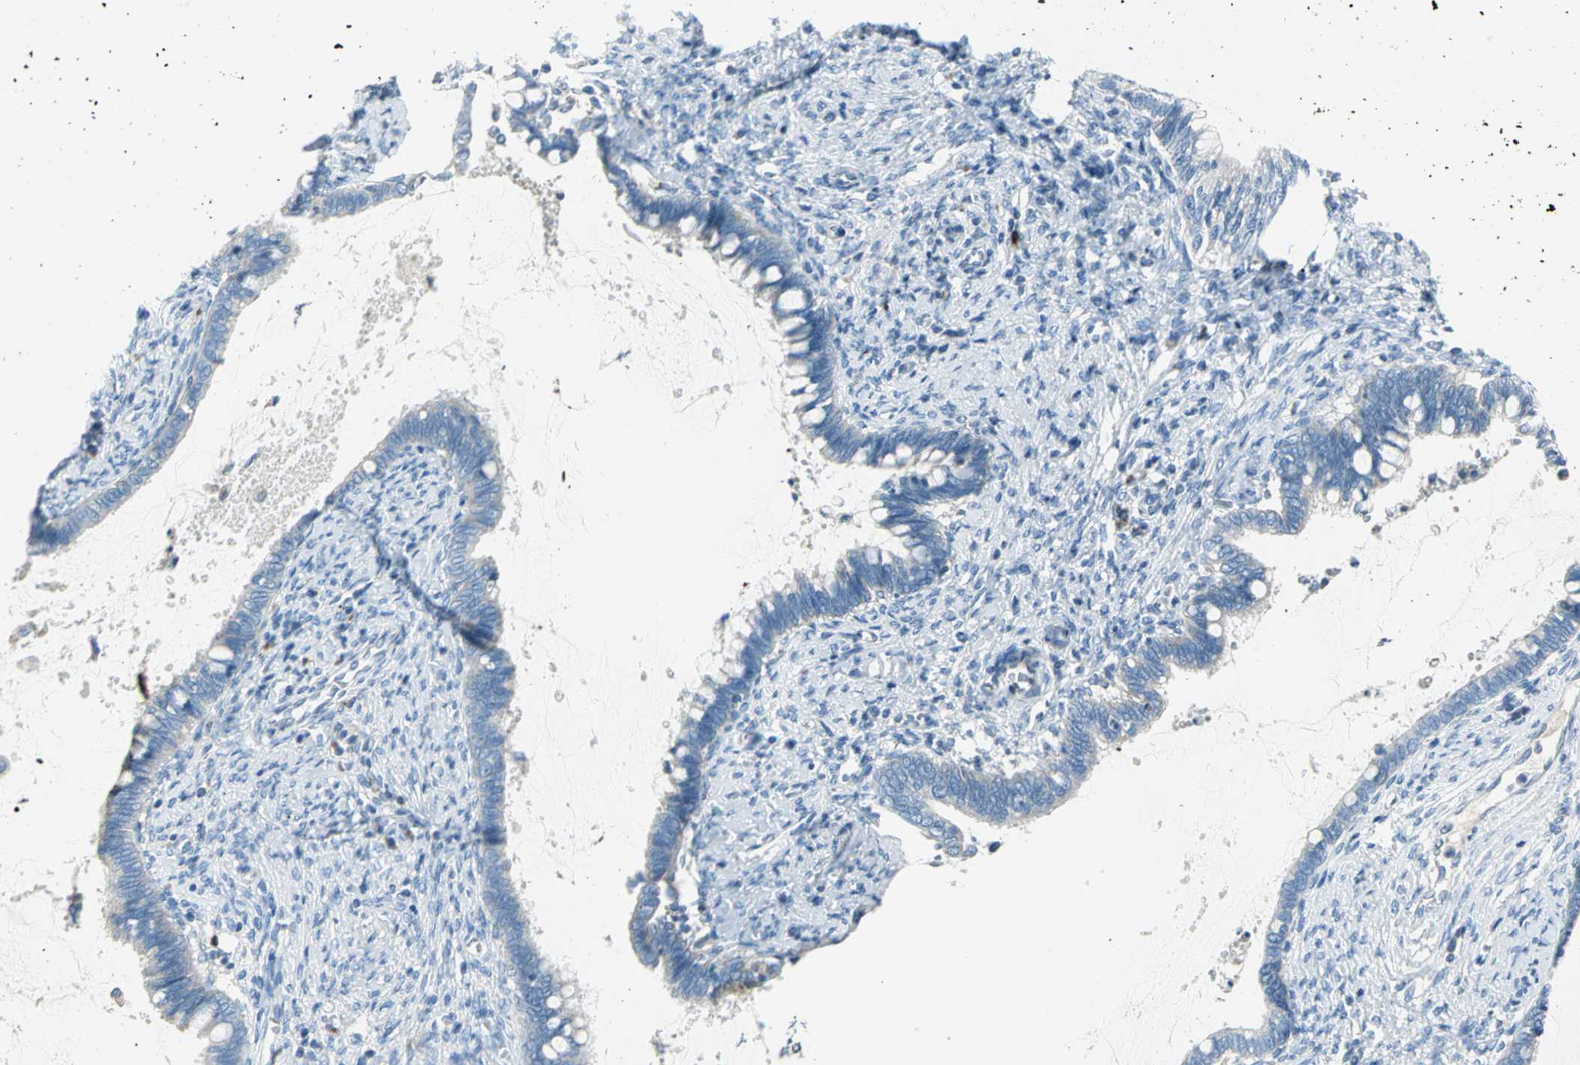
{"staining": {"intensity": "negative", "quantity": "none", "location": "none"}, "tissue": "cervical cancer", "cell_type": "Tumor cells", "image_type": "cancer", "snomed": [{"axis": "morphology", "description": "Adenocarcinoma, NOS"}, {"axis": "topography", "description": "Cervix"}], "caption": "IHC image of neoplastic tissue: human cervical cancer (adenocarcinoma) stained with DAB exhibits no significant protein positivity in tumor cells. (Stains: DAB (3,3'-diaminobenzidine) immunohistochemistry (IHC) with hematoxylin counter stain, Microscopy: brightfield microscopy at high magnification).", "gene": "ALOX15", "patient": {"sex": "female", "age": 44}}